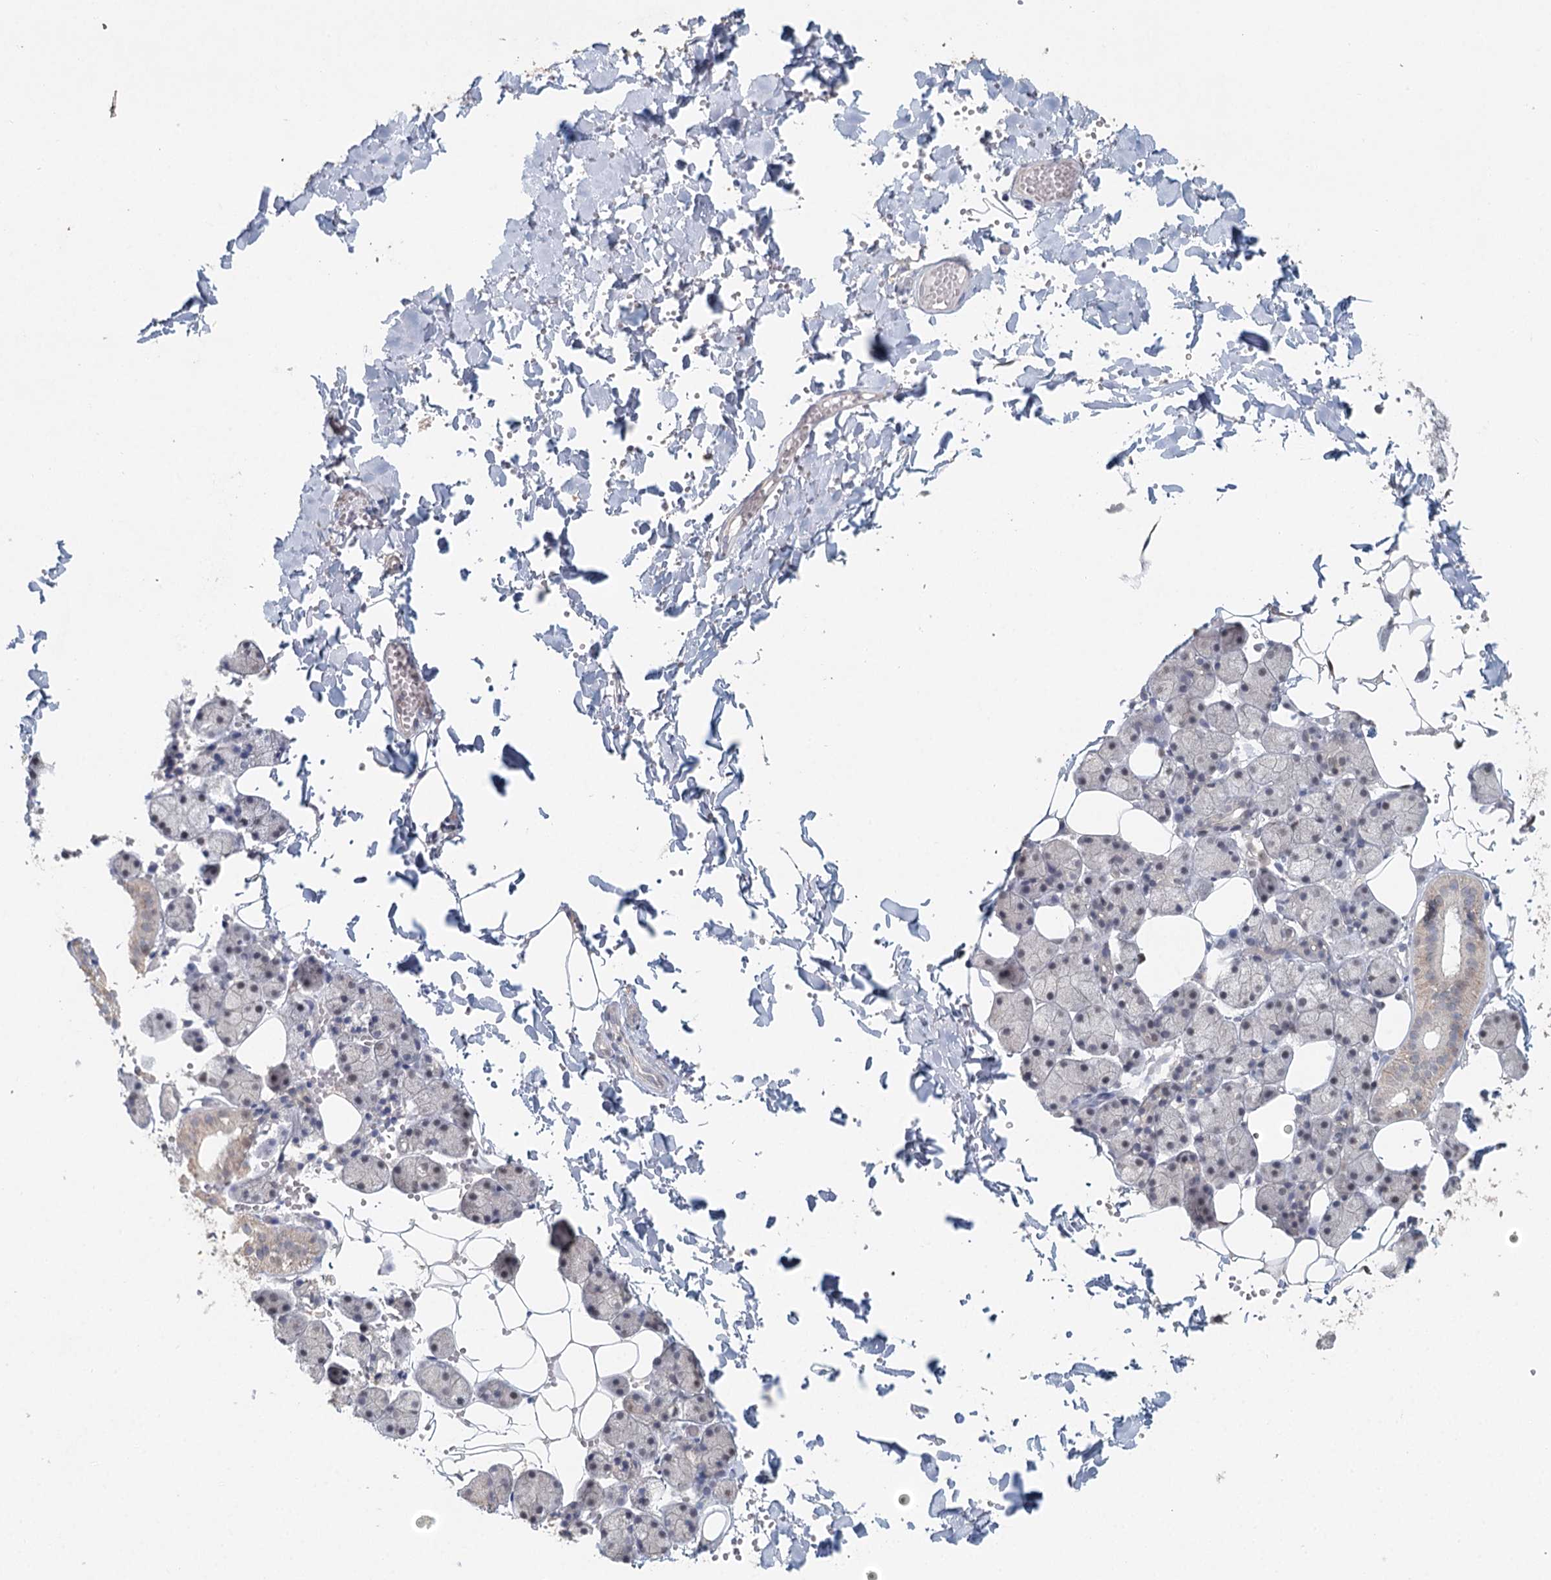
{"staining": {"intensity": "weak", "quantity": "<25%", "location": "nuclear"}, "tissue": "salivary gland", "cell_type": "Glandular cells", "image_type": "normal", "snomed": [{"axis": "morphology", "description": "Normal tissue, NOS"}, {"axis": "topography", "description": "Salivary gland"}], "caption": "Glandular cells show no significant protein positivity in normal salivary gland.", "gene": "ADK", "patient": {"sex": "female", "age": 33}}